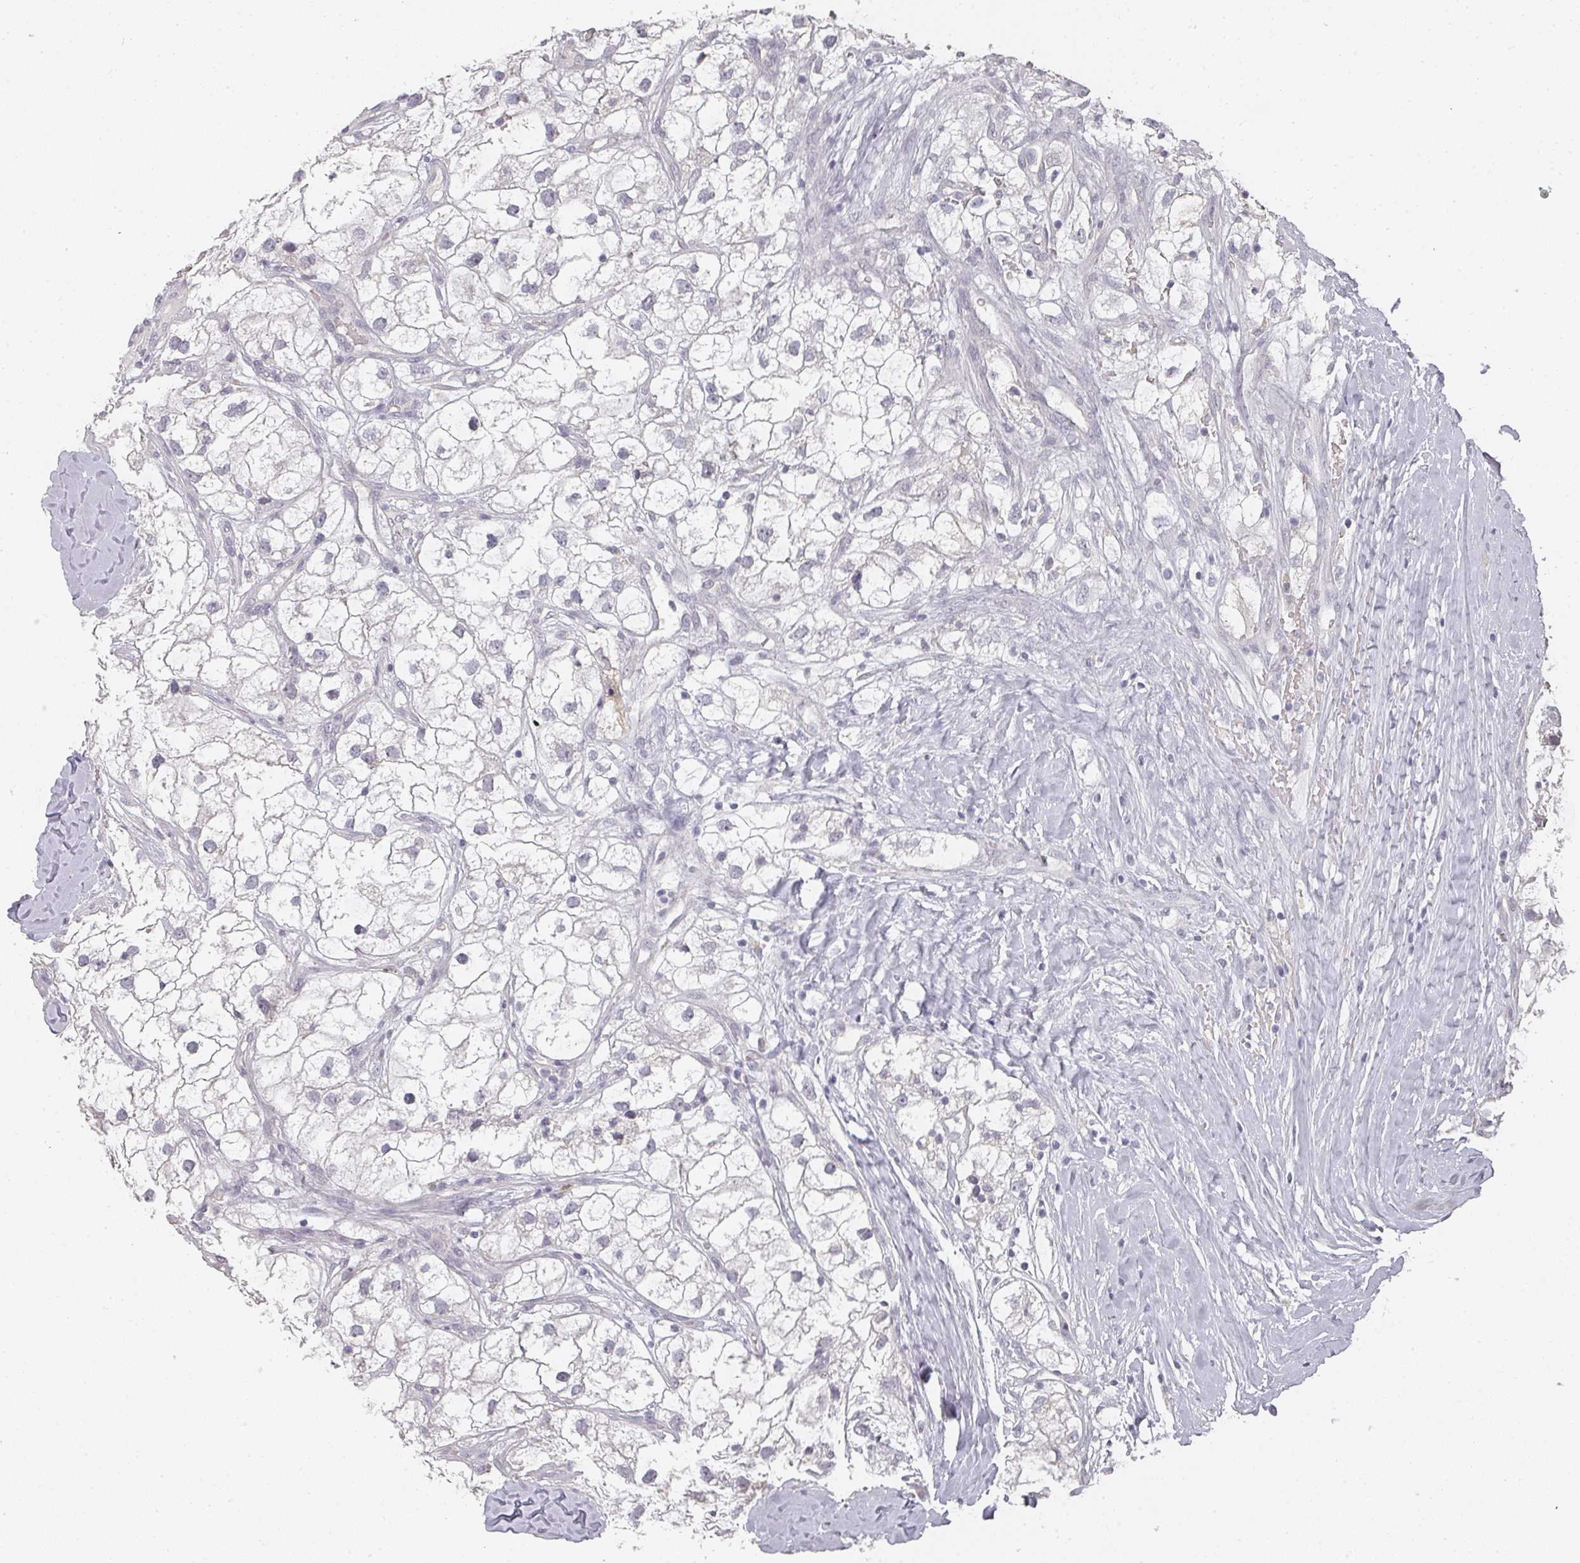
{"staining": {"intensity": "negative", "quantity": "none", "location": "none"}, "tissue": "renal cancer", "cell_type": "Tumor cells", "image_type": "cancer", "snomed": [{"axis": "morphology", "description": "Adenocarcinoma, NOS"}, {"axis": "topography", "description": "Kidney"}], "caption": "The micrograph exhibits no significant staining in tumor cells of renal cancer.", "gene": "SHISA2", "patient": {"sex": "male", "age": 59}}